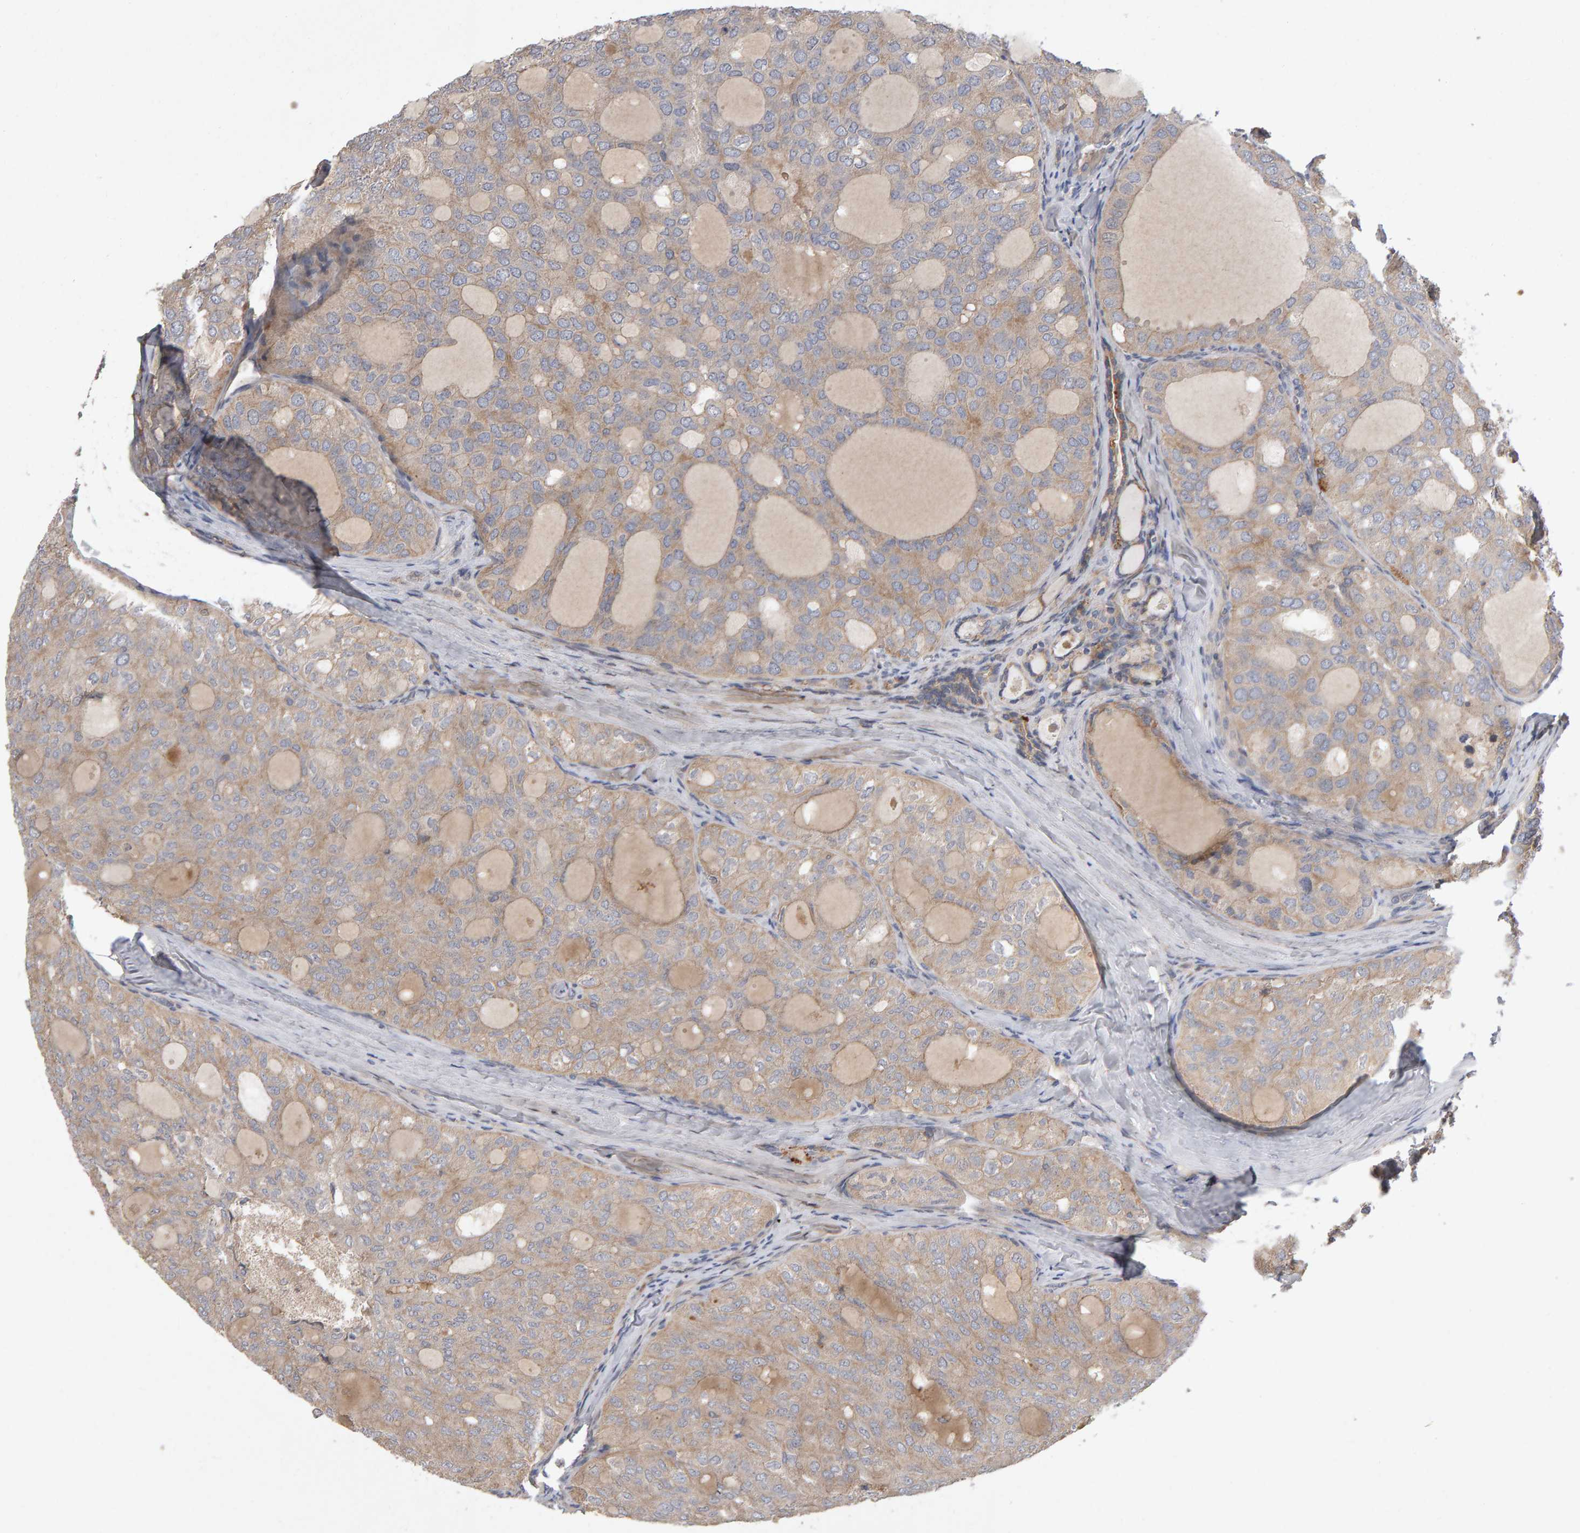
{"staining": {"intensity": "weak", "quantity": ">75%", "location": "cytoplasmic/membranous"}, "tissue": "thyroid cancer", "cell_type": "Tumor cells", "image_type": "cancer", "snomed": [{"axis": "morphology", "description": "Follicular adenoma carcinoma, NOS"}, {"axis": "topography", "description": "Thyroid gland"}], "caption": "Immunohistochemistry of human thyroid cancer displays low levels of weak cytoplasmic/membranous staining in approximately >75% of tumor cells. Nuclei are stained in blue.", "gene": "PGS1", "patient": {"sex": "male", "age": 75}}